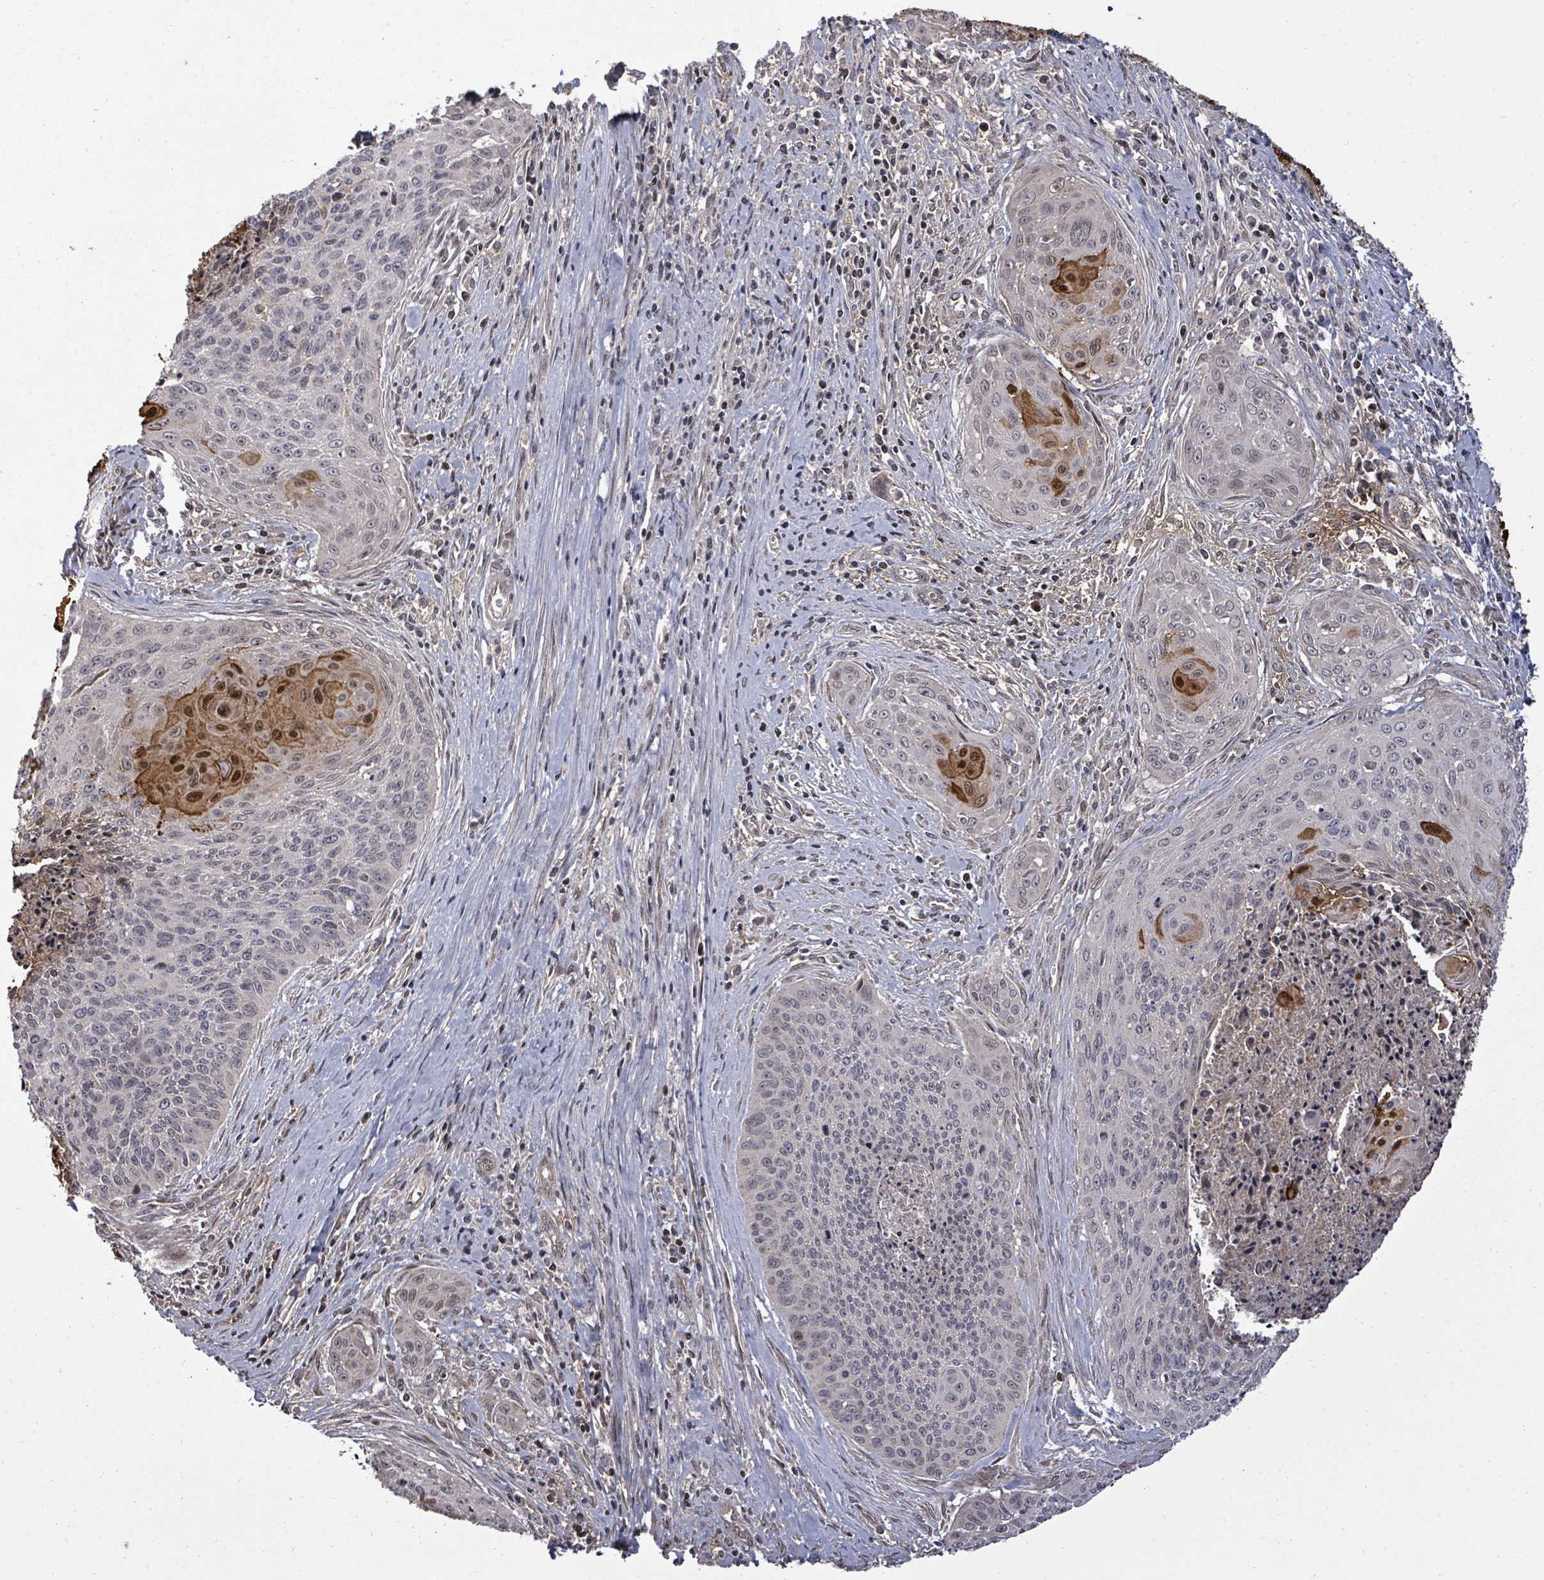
{"staining": {"intensity": "moderate", "quantity": "<25%", "location": "cytoplasmic/membranous,nuclear"}, "tissue": "cervical cancer", "cell_type": "Tumor cells", "image_type": "cancer", "snomed": [{"axis": "morphology", "description": "Squamous cell carcinoma, NOS"}, {"axis": "topography", "description": "Cervix"}], "caption": "DAB (3,3'-diaminobenzidine) immunohistochemical staining of human cervical cancer exhibits moderate cytoplasmic/membranous and nuclear protein positivity in about <25% of tumor cells.", "gene": "KRTAP27-1", "patient": {"sex": "female", "age": 55}}